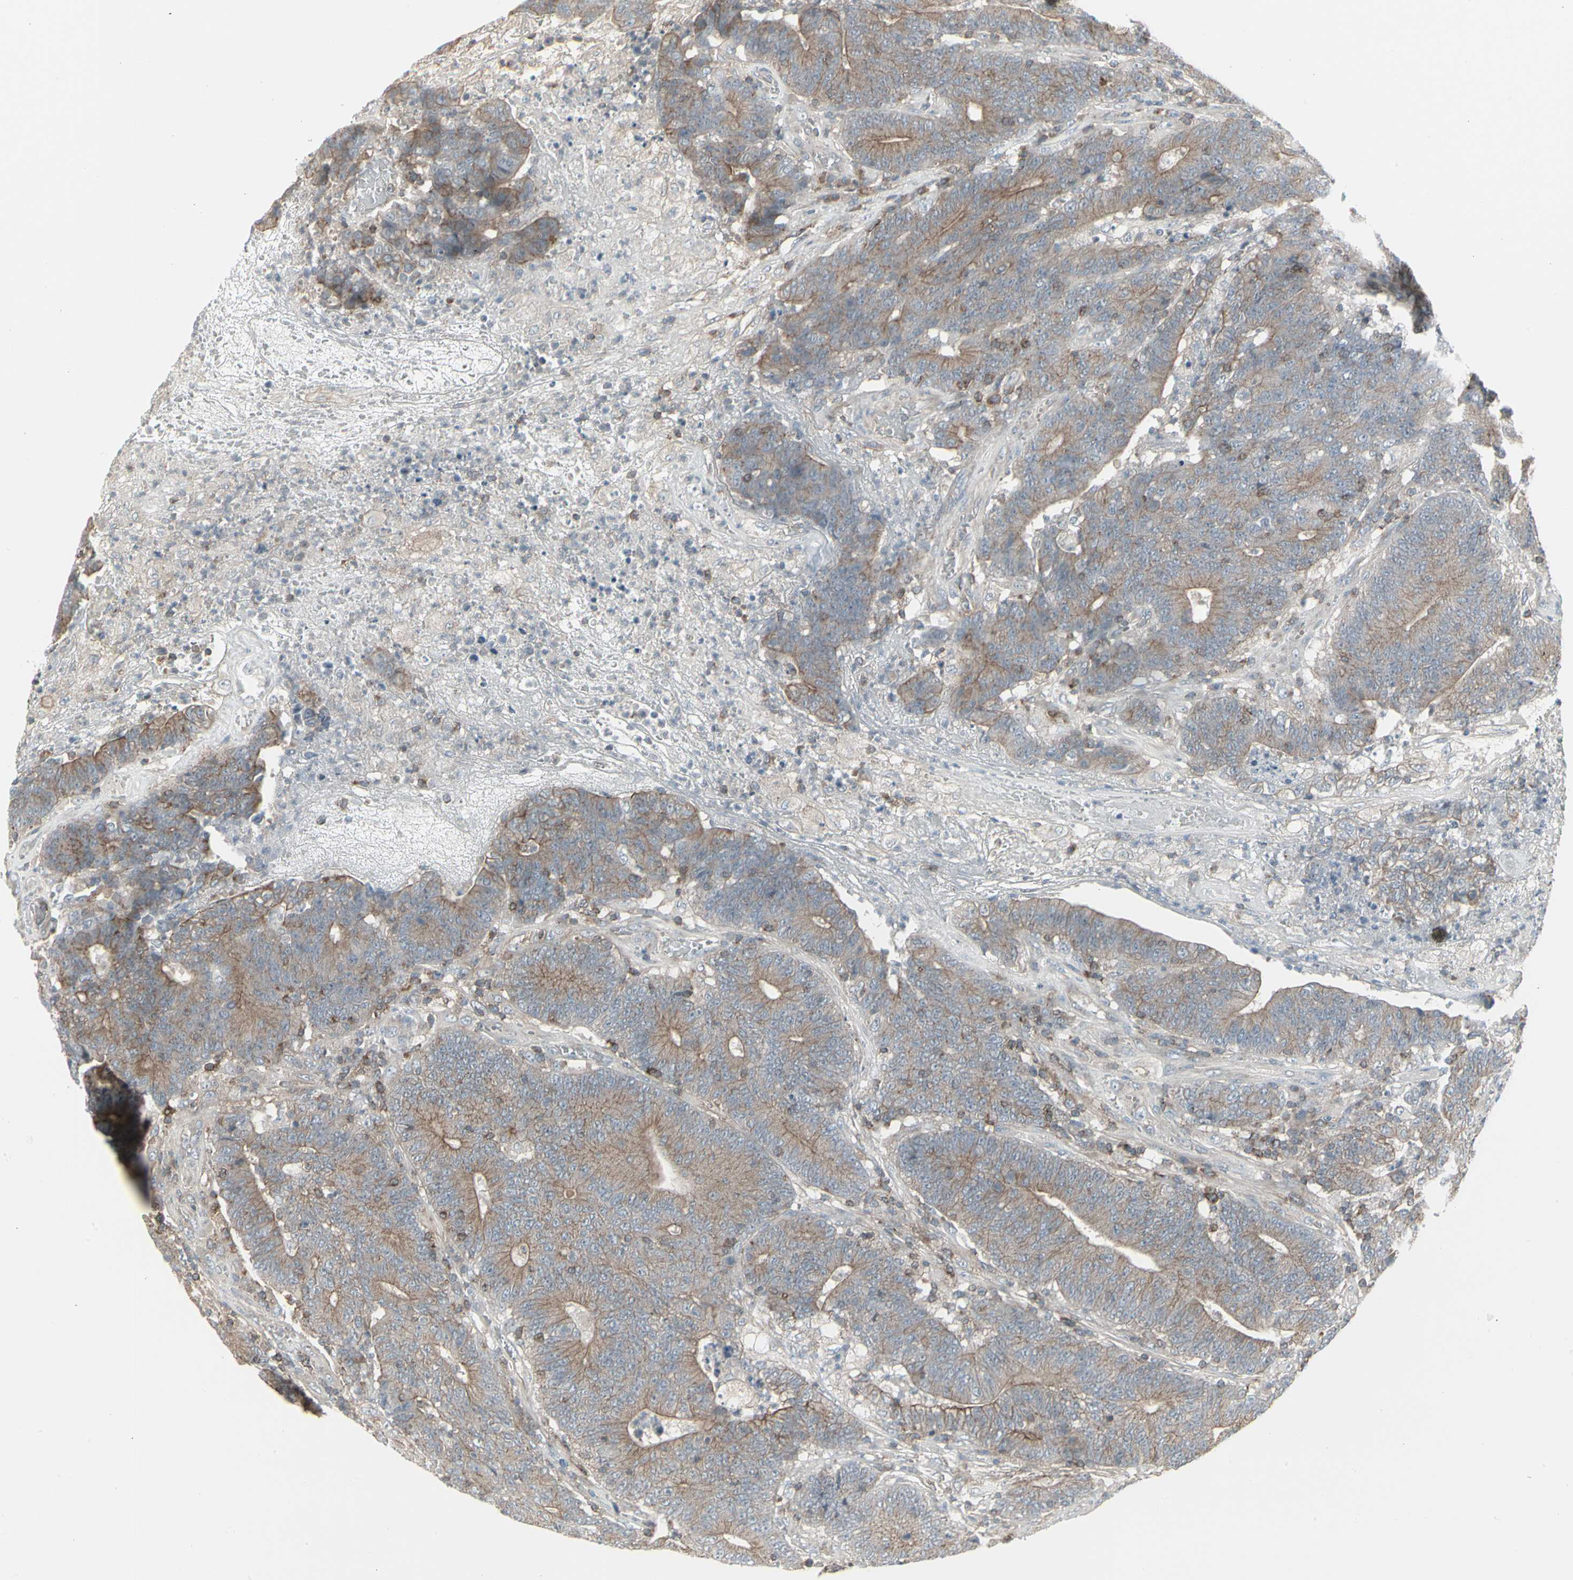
{"staining": {"intensity": "weak", "quantity": ">75%", "location": "cytoplasmic/membranous"}, "tissue": "colorectal cancer", "cell_type": "Tumor cells", "image_type": "cancer", "snomed": [{"axis": "morphology", "description": "Normal tissue, NOS"}, {"axis": "morphology", "description": "Adenocarcinoma, NOS"}, {"axis": "topography", "description": "Colon"}], "caption": "Colorectal adenocarcinoma was stained to show a protein in brown. There is low levels of weak cytoplasmic/membranous positivity in approximately >75% of tumor cells.", "gene": "EPS15", "patient": {"sex": "female", "age": 75}}